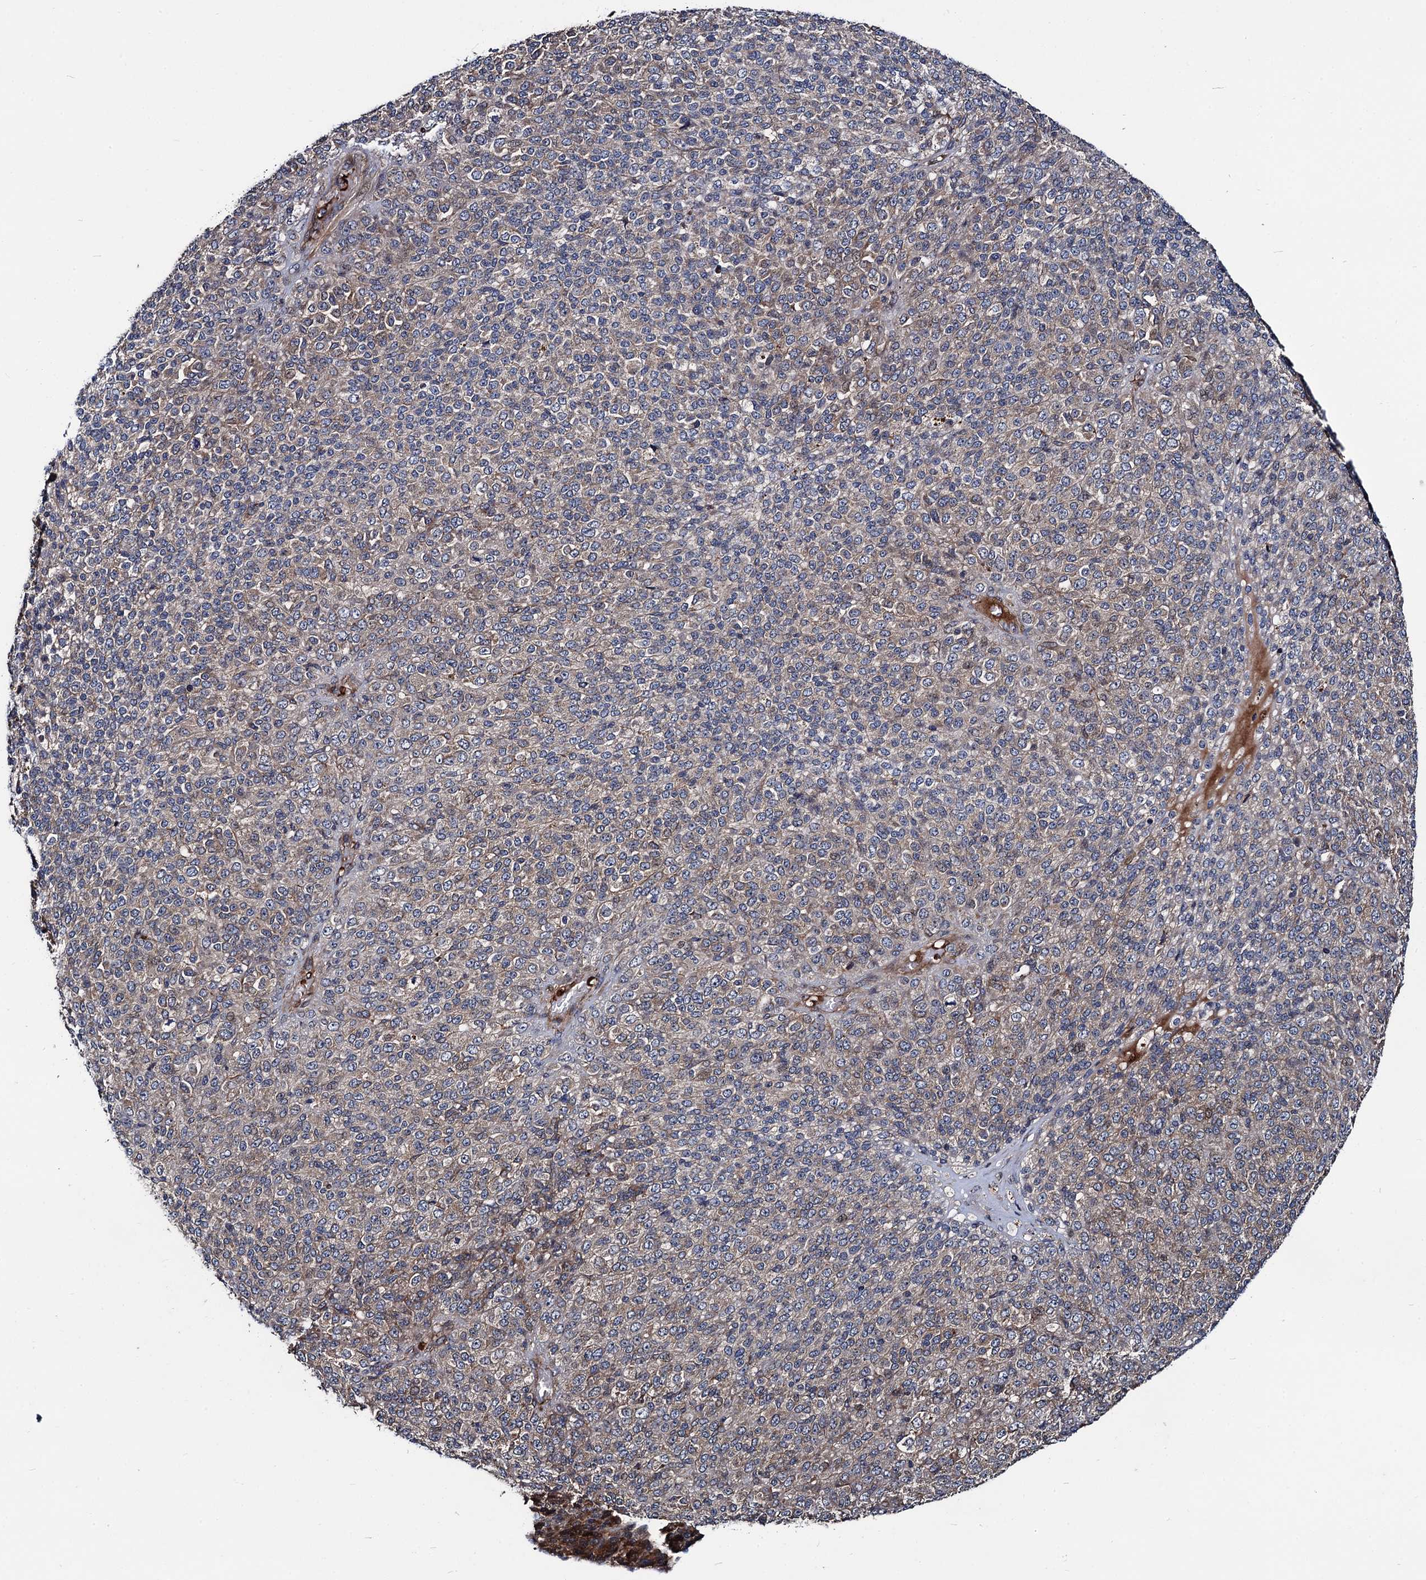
{"staining": {"intensity": "moderate", "quantity": "25%-75%", "location": "cytoplasmic/membranous"}, "tissue": "melanoma", "cell_type": "Tumor cells", "image_type": "cancer", "snomed": [{"axis": "morphology", "description": "Malignant melanoma, Metastatic site"}, {"axis": "topography", "description": "Brain"}], "caption": "IHC (DAB (3,3'-diaminobenzidine)) staining of human malignant melanoma (metastatic site) demonstrates moderate cytoplasmic/membranous protein staining in about 25%-75% of tumor cells.", "gene": "KXD1", "patient": {"sex": "female", "age": 56}}